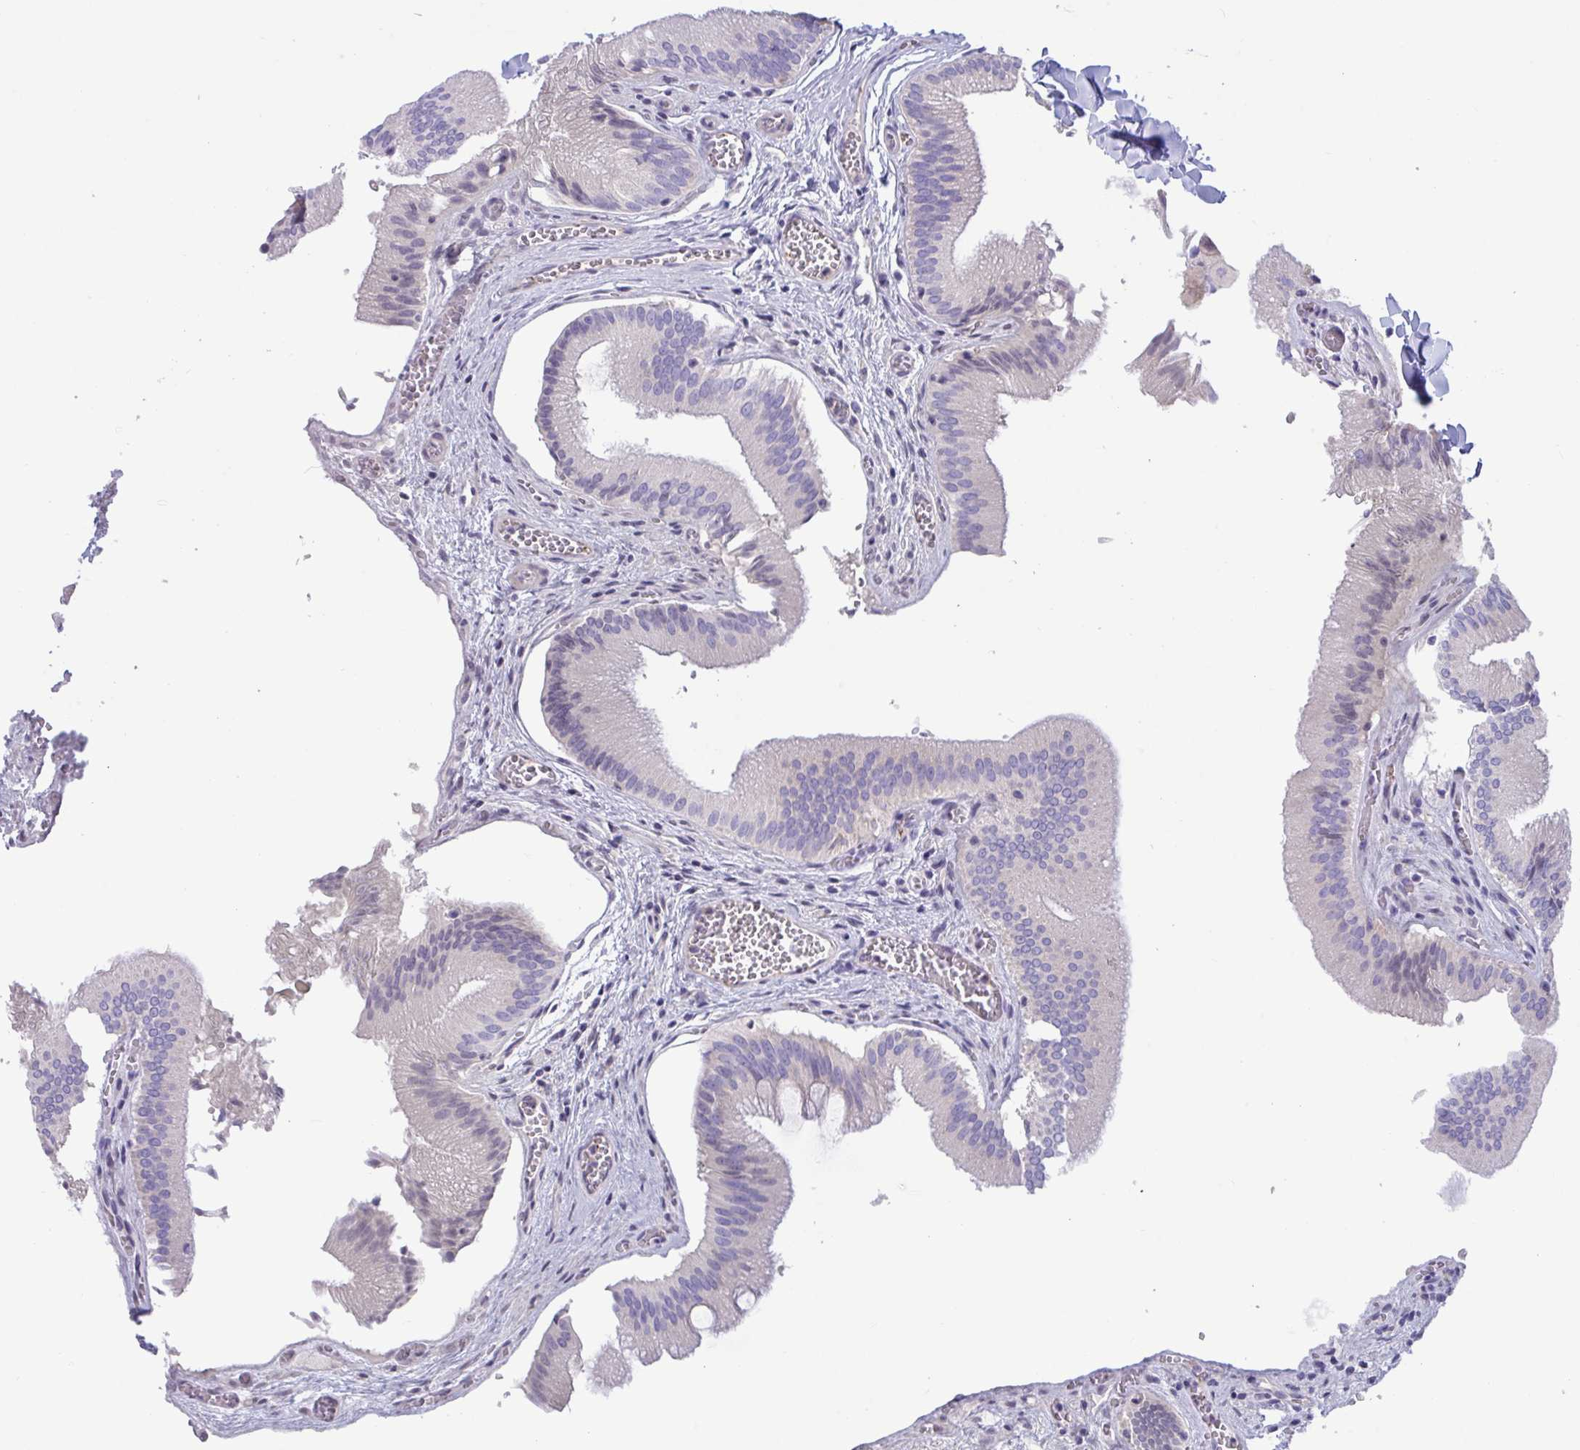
{"staining": {"intensity": "negative", "quantity": "none", "location": "none"}, "tissue": "gallbladder", "cell_type": "Glandular cells", "image_type": "normal", "snomed": [{"axis": "morphology", "description": "Normal tissue, NOS"}, {"axis": "topography", "description": "Gallbladder"}], "caption": "A photomicrograph of gallbladder stained for a protein reveals no brown staining in glandular cells.", "gene": "OXLD1", "patient": {"sex": "male", "age": 17}}